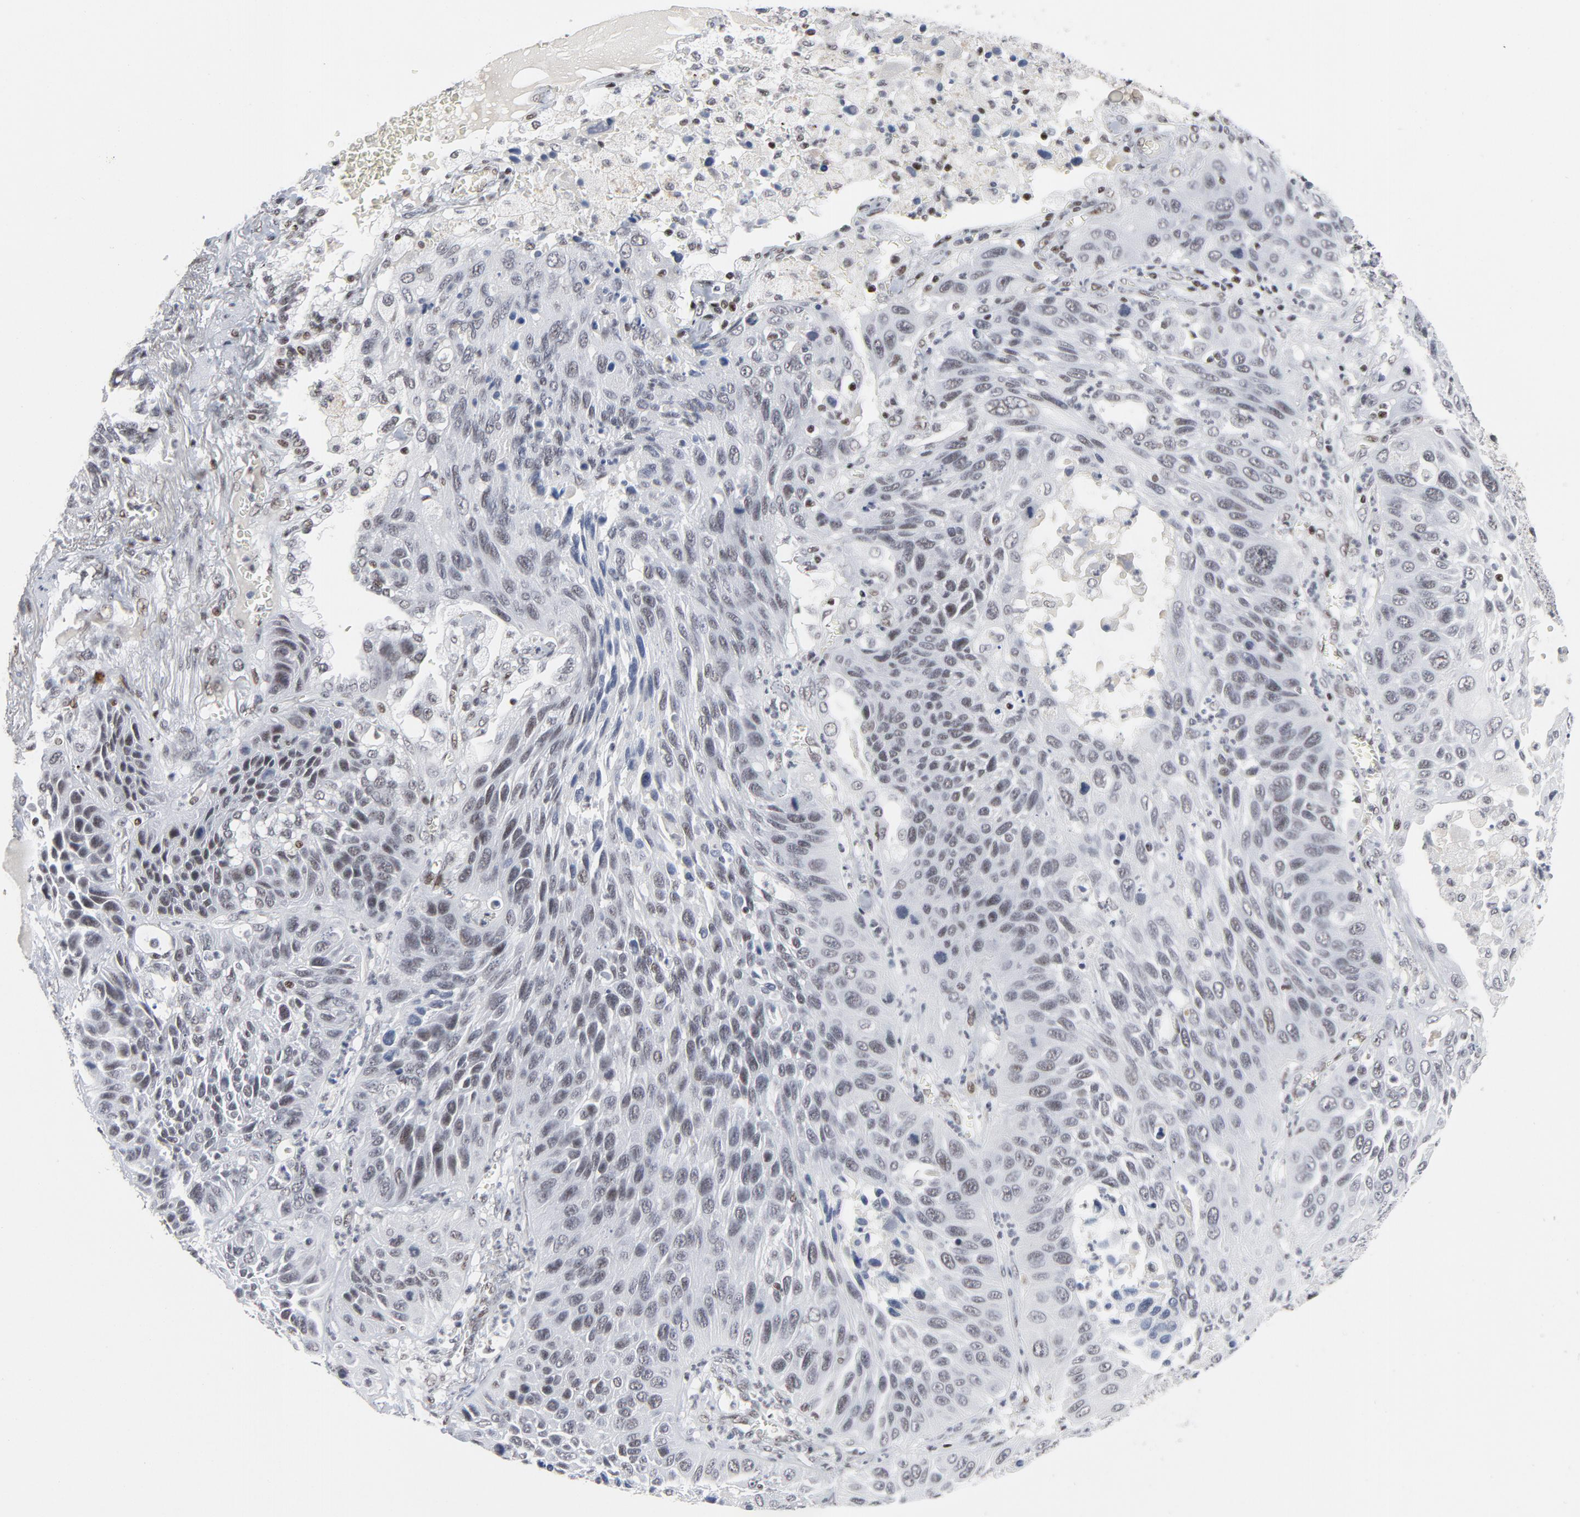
{"staining": {"intensity": "weak", "quantity": "25%-75%", "location": "nuclear"}, "tissue": "lung cancer", "cell_type": "Tumor cells", "image_type": "cancer", "snomed": [{"axis": "morphology", "description": "Squamous cell carcinoma, NOS"}, {"axis": "topography", "description": "Lung"}], "caption": "This micrograph demonstrates IHC staining of human lung cancer (squamous cell carcinoma), with low weak nuclear staining in about 25%-75% of tumor cells.", "gene": "GABPA", "patient": {"sex": "female", "age": 76}}